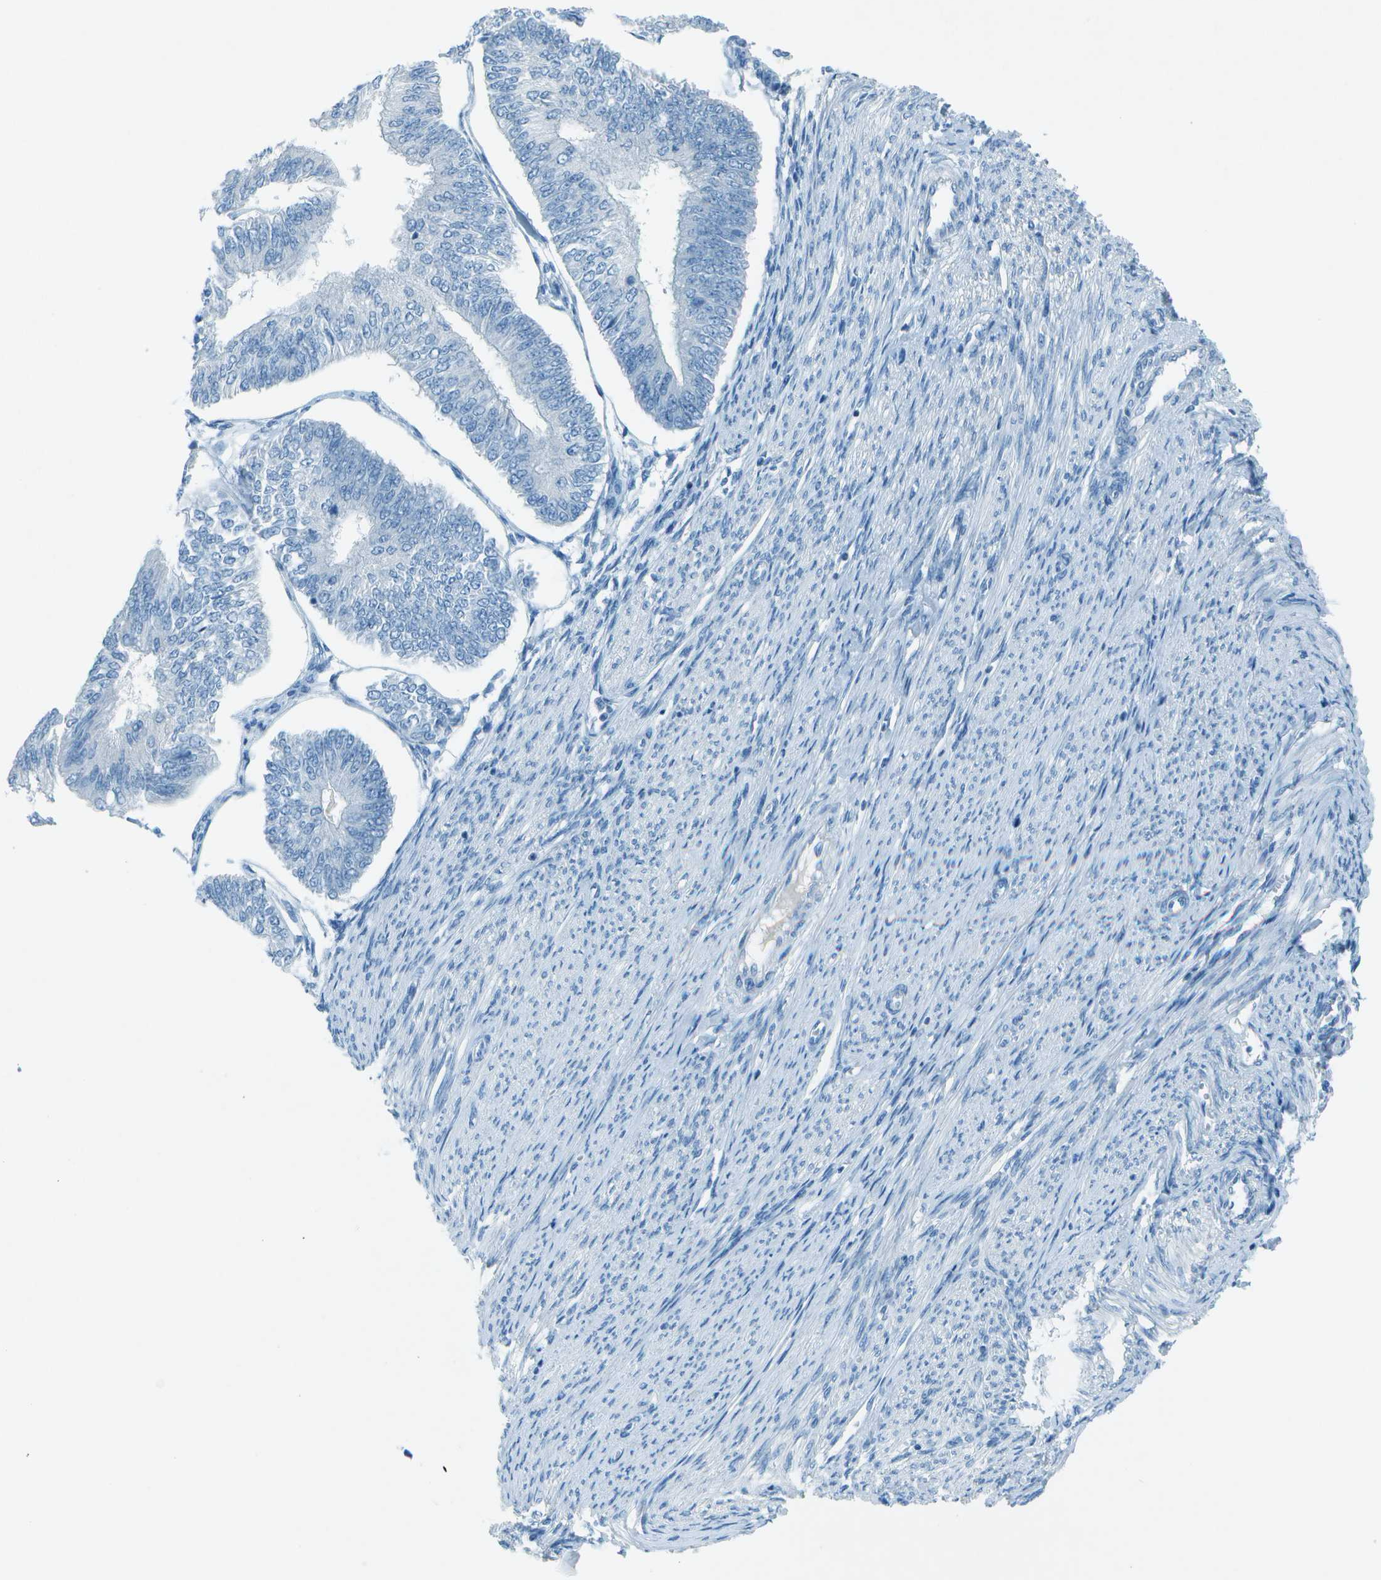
{"staining": {"intensity": "negative", "quantity": "none", "location": "none"}, "tissue": "endometrial cancer", "cell_type": "Tumor cells", "image_type": "cancer", "snomed": [{"axis": "morphology", "description": "Adenocarcinoma, NOS"}, {"axis": "topography", "description": "Endometrium"}], "caption": "This is a image of immunohistochemistry (IHC) staining of adenocarcinoma (endometrial), which shows no expression in tumor cells.", "gene": "FGF1", "patient": {"sex": "female", "age": 58}}